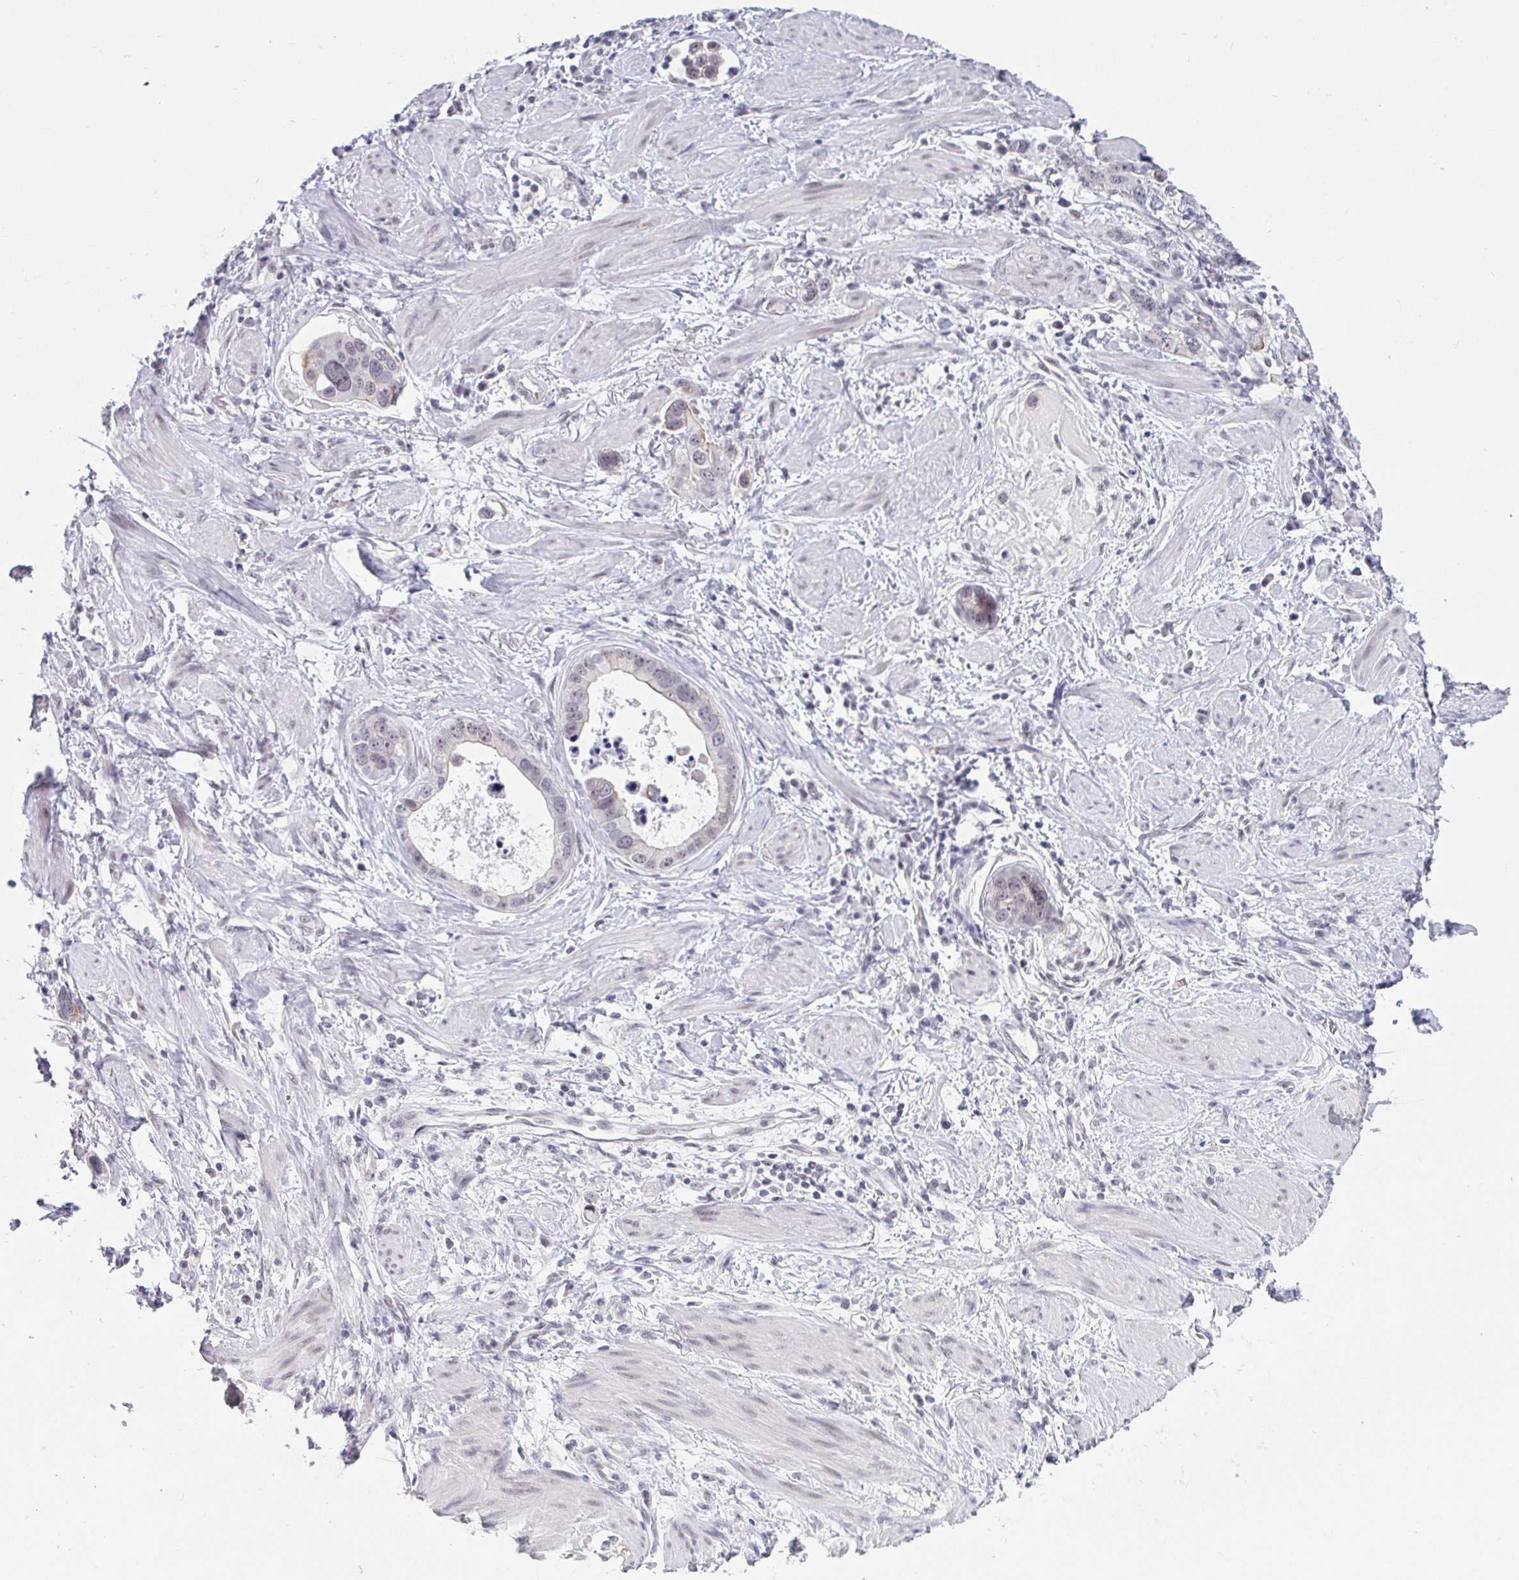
{"staining": {"intensity": "negative", "quantity": "none", "location": "none"}, "tissue": "stomach cancer", "cell_type": "Tumor cells", "image_type": "cancer", "snomed": [{"axis": "morphology", "description": "Adenocarcinoma, NOS"}, {"axis": "topography", "description": "Stomach, lower"}], "caption": "IHC image of neoplastic tissue: human stomach cancer (adenocarcinoma) stained with DAB displays no significant protein positivity in tumor cells.", "gene": "PRR14", "patient": {"sex": "female", "age": 93}}